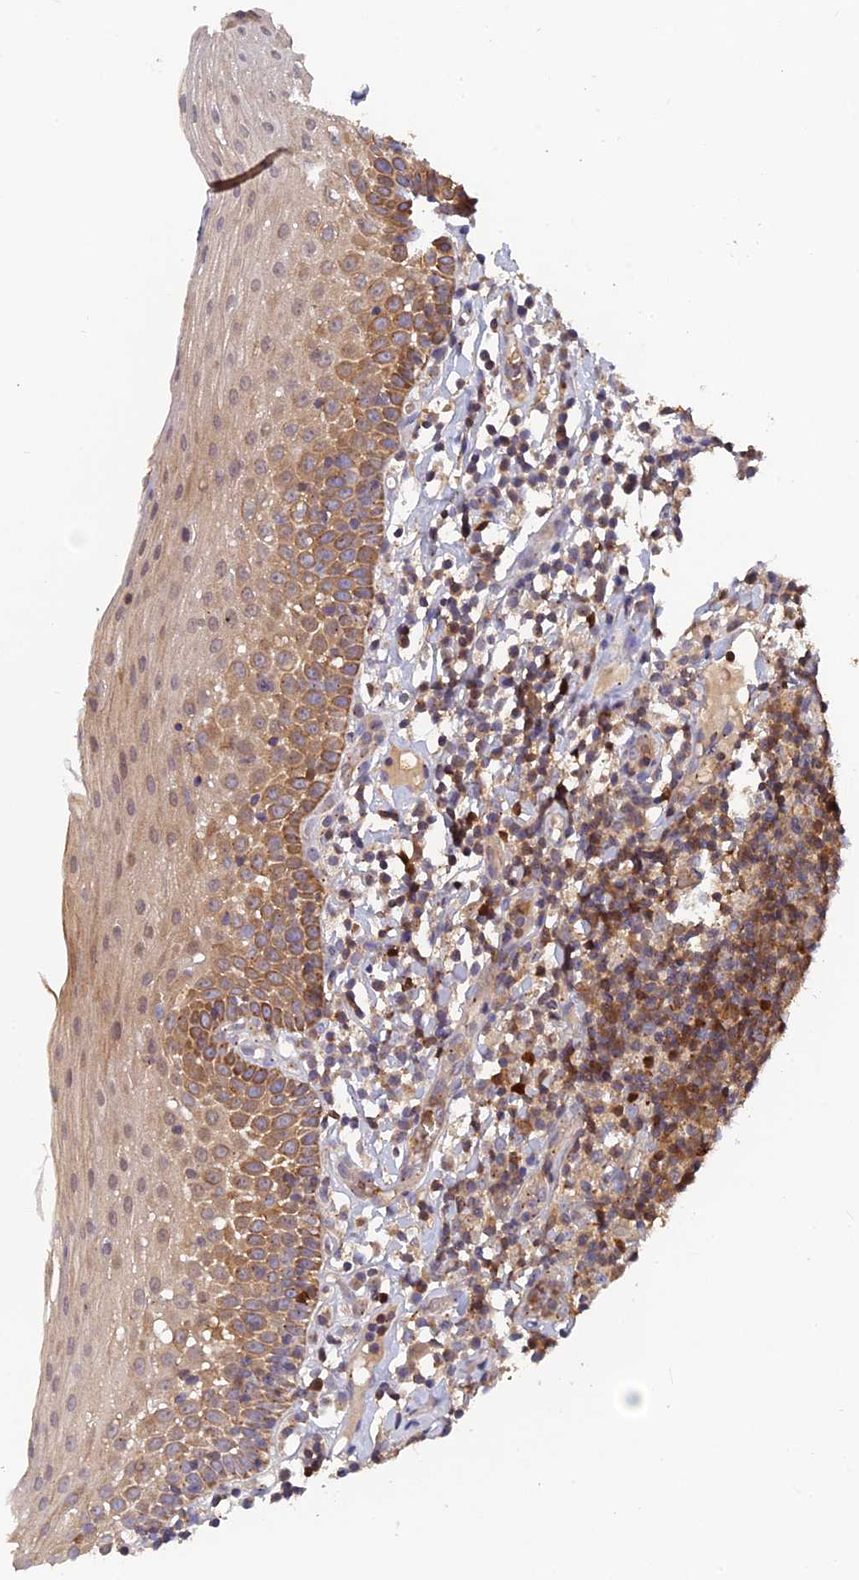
{"staining": {"intensity": "moderate", "quantity": "25%-75%", "location": "cytoplasmic/membranous"}, "tissue": "oral mucosa", "cell_type": "Squamous epithelial cells", "image_type": "normal", "snomed": [{"axis": "morphology", "description": "Normal tissue, NOS"}, {"axis": "topography", "description": "Oral tissue"}], "caption": "Protein expression analysis of normal oral mucosa exhibits moderate cytoplasmic/membranous staining in about 25%-75% of squamous epithelial cells. Using DAB (brown) and hematoxylin (blue) stains, captured at high magnification using brightfield microscopy.", "gene": "RPIA", "patient": {"sex": "female", "age": 69}}